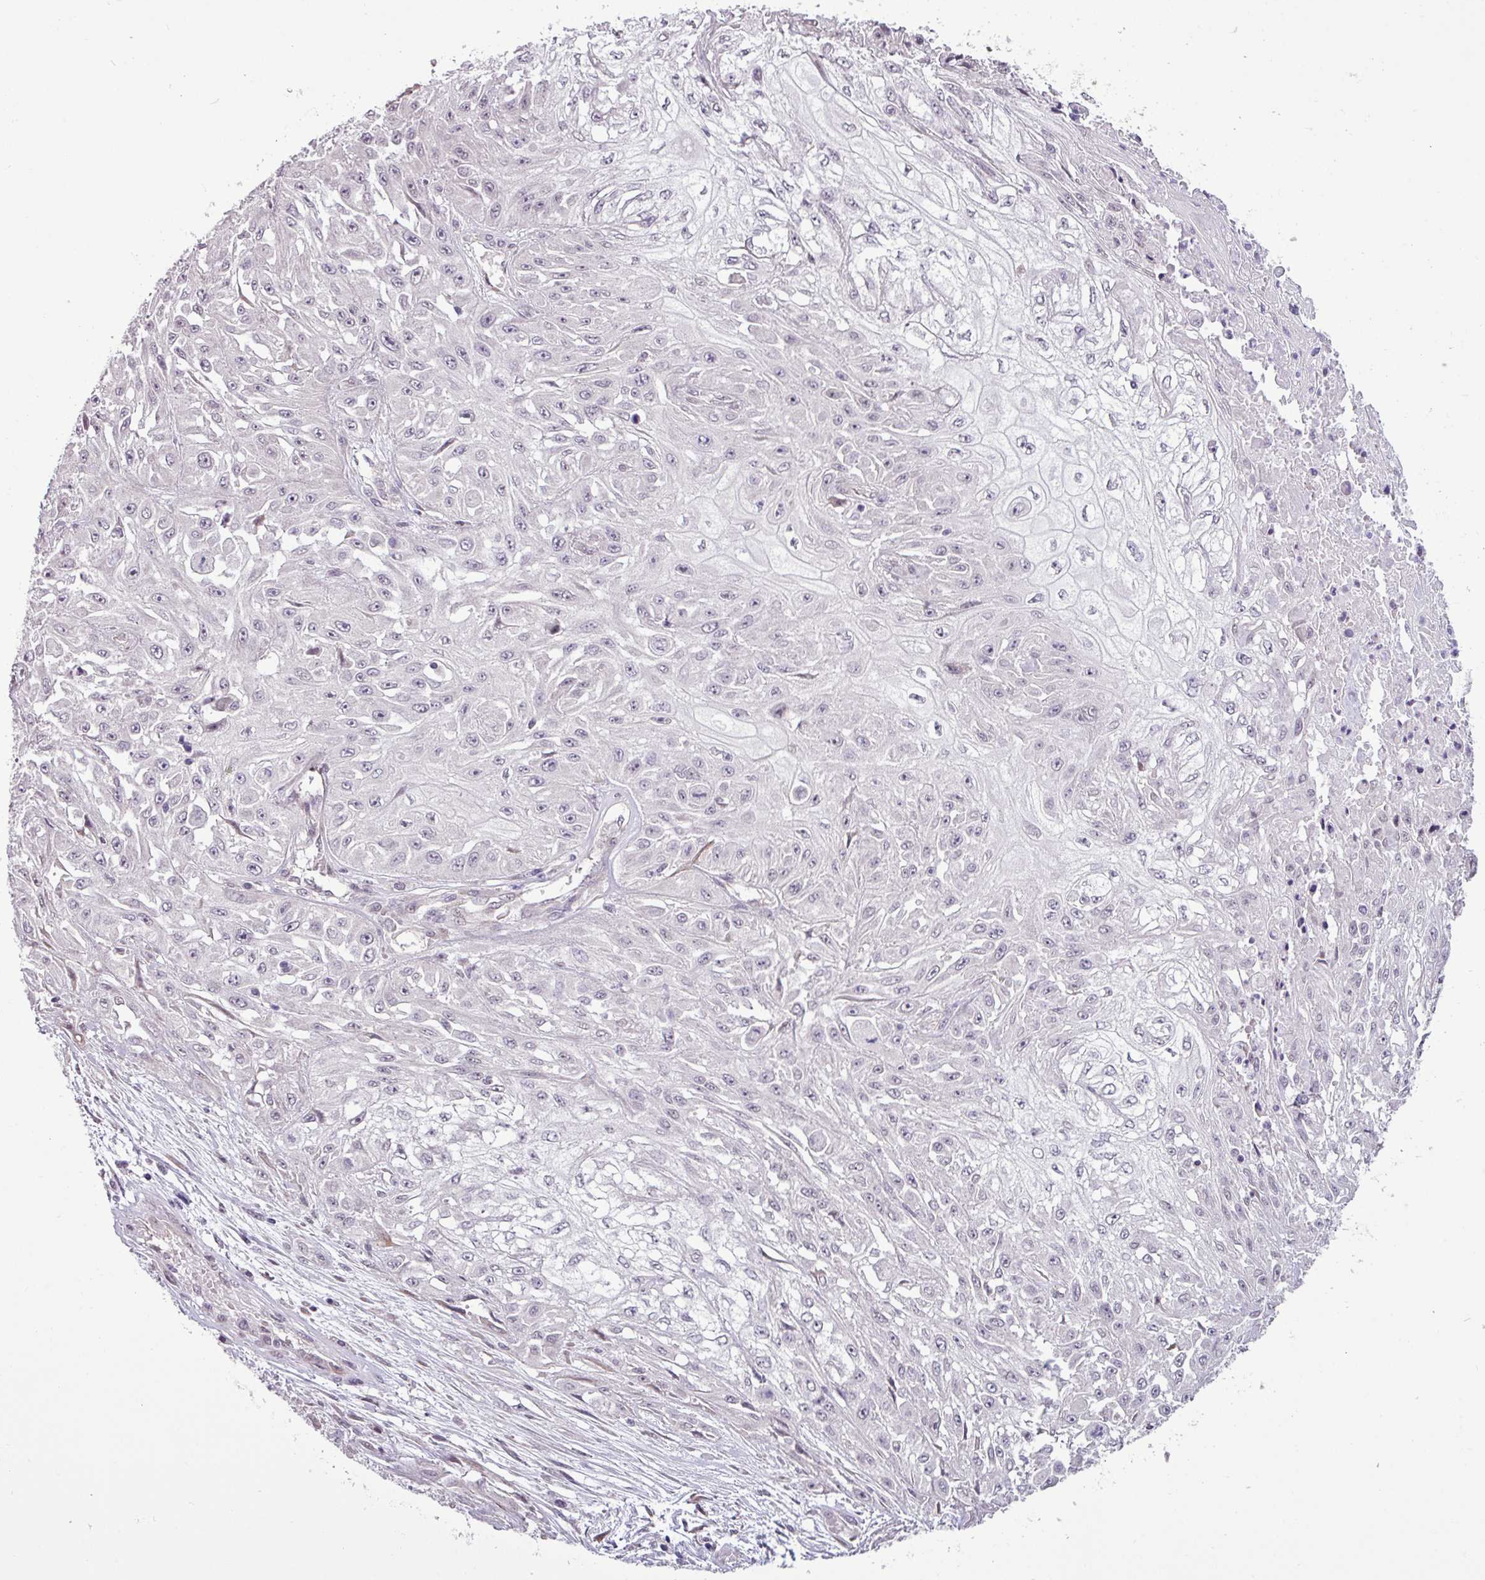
{"staining": {"intensity": "negative", "quantity": "none", "location": "none"}, "tissue": "skin cancer", "cell_type": "Tumor cells", "image_type": "cancer", "snomed": [{"axis": "morphology", "description": "Squamous cell carcinoma, NOS"}, {"axis": "morphology", "description": "Squamous cell carcinoma, metastatic, NOS"}, {"axis": "topography", "description": "Skin"}, {"axis": "topography", "description": "Lymph node"}], "caption": "IHC of skin cancer shows no expression in tumor cells.", "gene": "GPT2", "patient": {"sex": "male", "age": 75}}